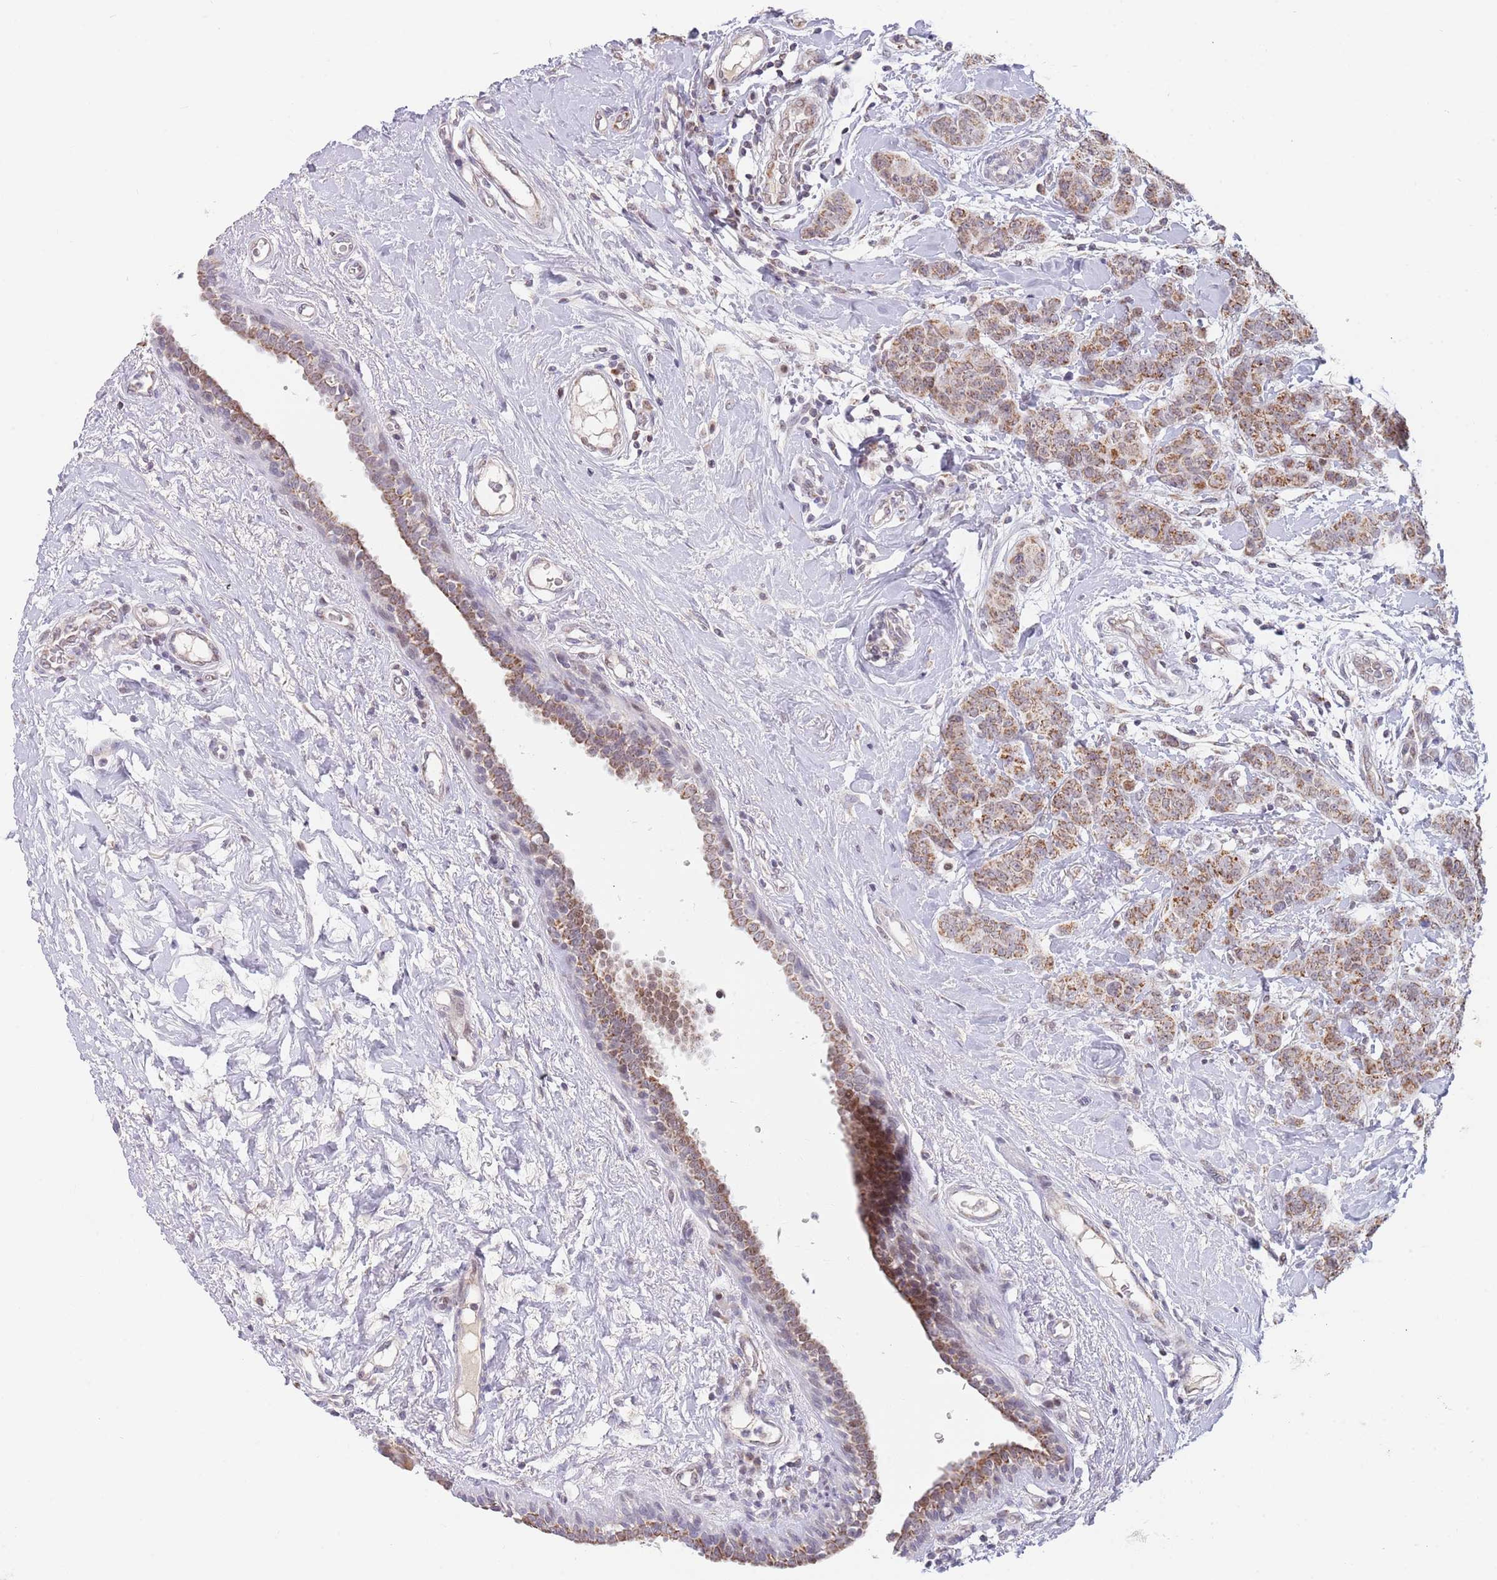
{"staining": {"intensity": "moderate", "quantity": ">75%", "location": "cytoplasmic/membranous"}, "tissue": "breast cancer", "cell_type": "Tumor cells", "image_type": "cancer", "snomed": [{"axis": "morphology", "description": "Duct carcinoma"}, {"axis": "topography", "description": "Breast"}], "caption": "Immunohistochemistry (IHC) photomicrograph of neoplastic tissue: human breast infiltrating ductal carcinoma stained using IHC displays medium levels of moderate protein expression localized specifically in the cytoplasmic/membranous of tumor cells, appearing as a cytoplasmic/membranous brown color.", "gene": "TIMM13", "patient": {"sex": "female", "age": 40}}